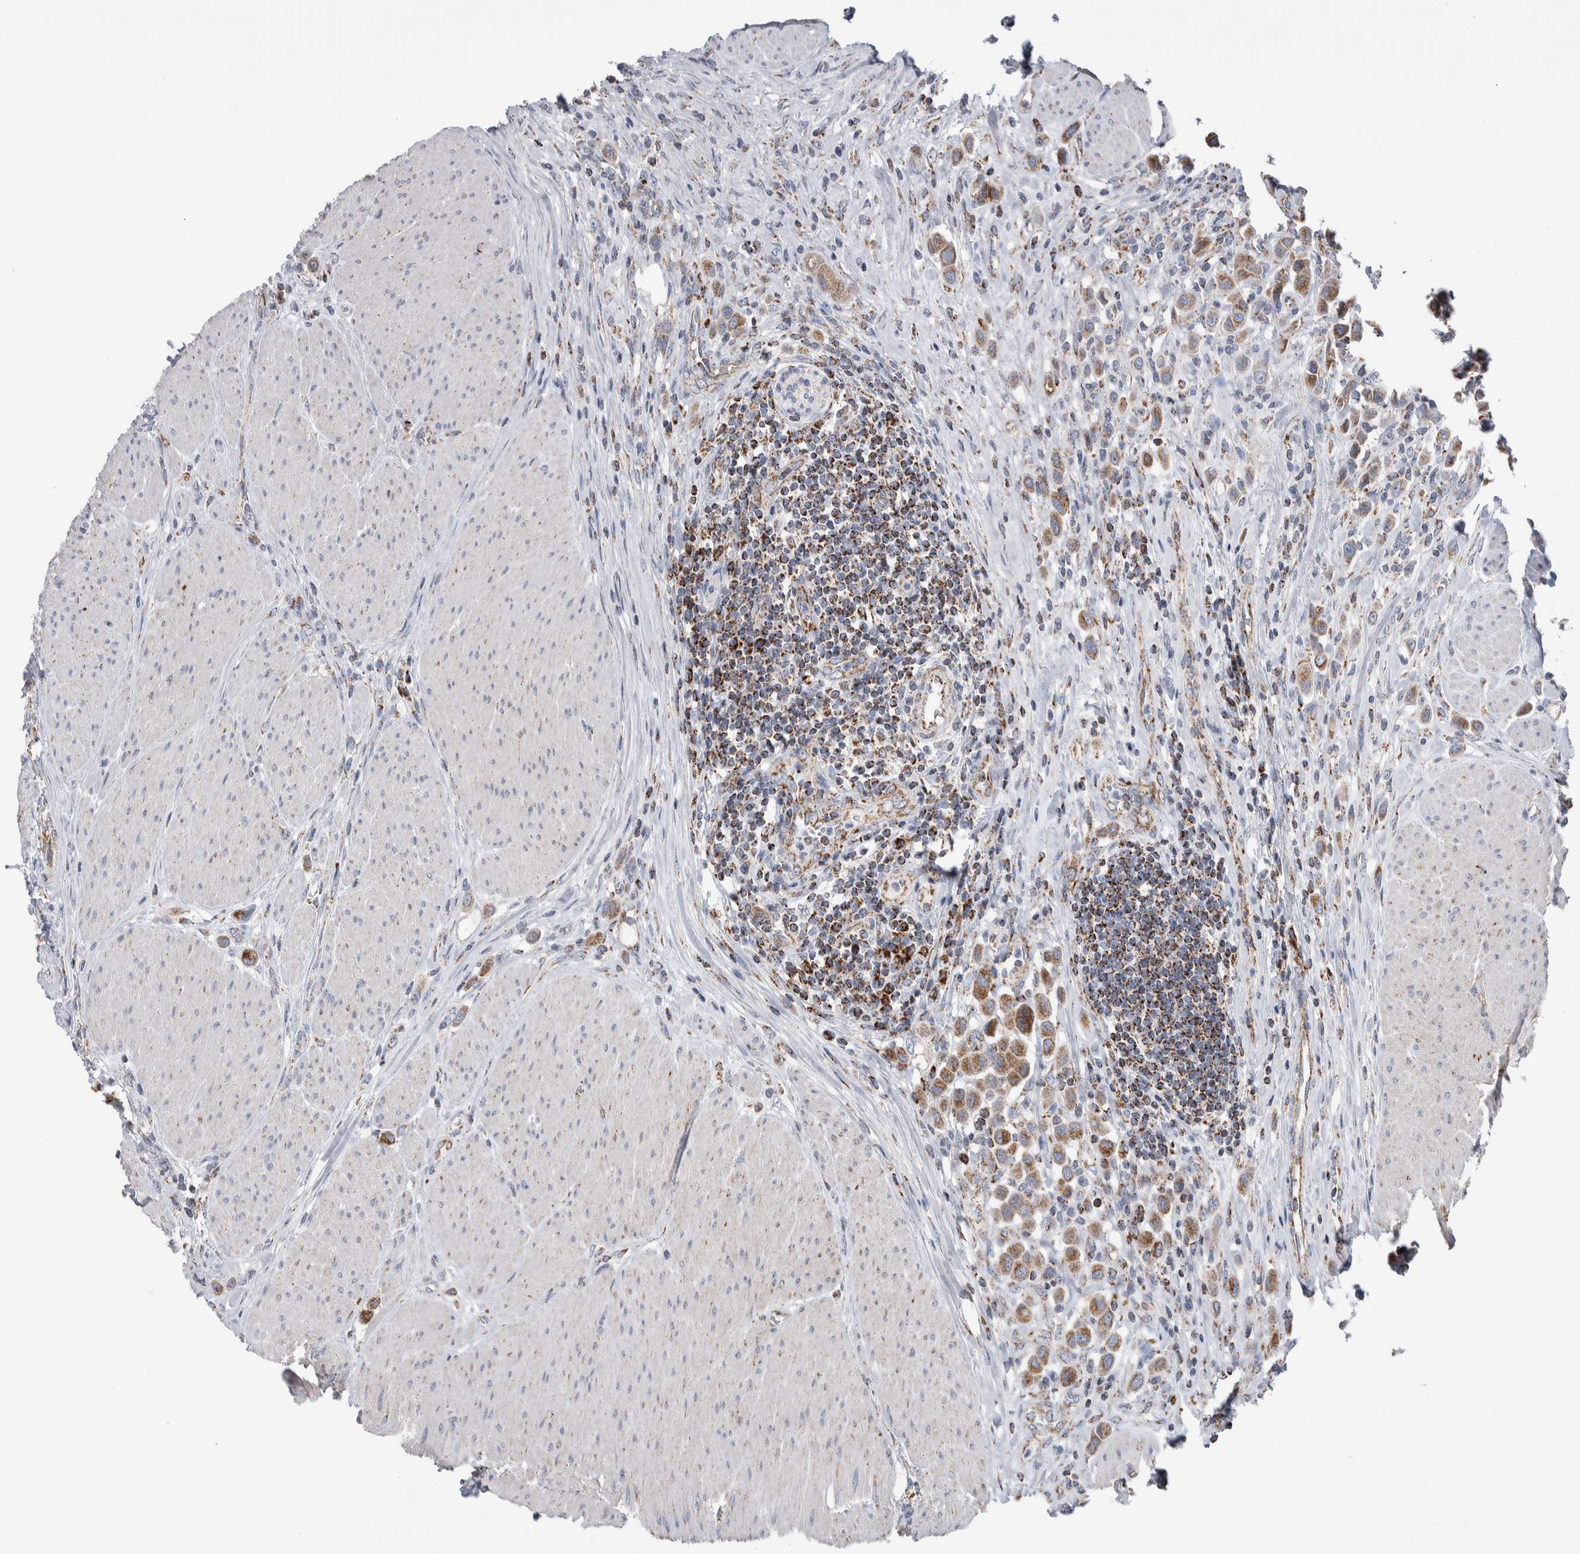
{"staining": {"intensity": "moderate", "quantity": ">75%", "location": "cytoplasmic/membranous"}, "tissue": "urothelial cancer", "cell_type": "Tumor cells", "image_type": "cancer", "snomed": [{"axis": "morphology", "description": "Urothelial carcinoma, High grade"}, {"axis": "topography", "description": "Urinary bladder"}], "caption": "Immunohistochemical staining of human urothelial cancer shows medium levels of moderate cytoplasmic/membranous expression in approximately >75% of tumor cells. The protein is stained brown, and the nuclei are stained in blue (DAB (3,3'-diaminobenzidine) IHC with brightfield microscopy, high magnification).", "gene": "ETFA", "patient": {"sex": "male", "age": 50}}